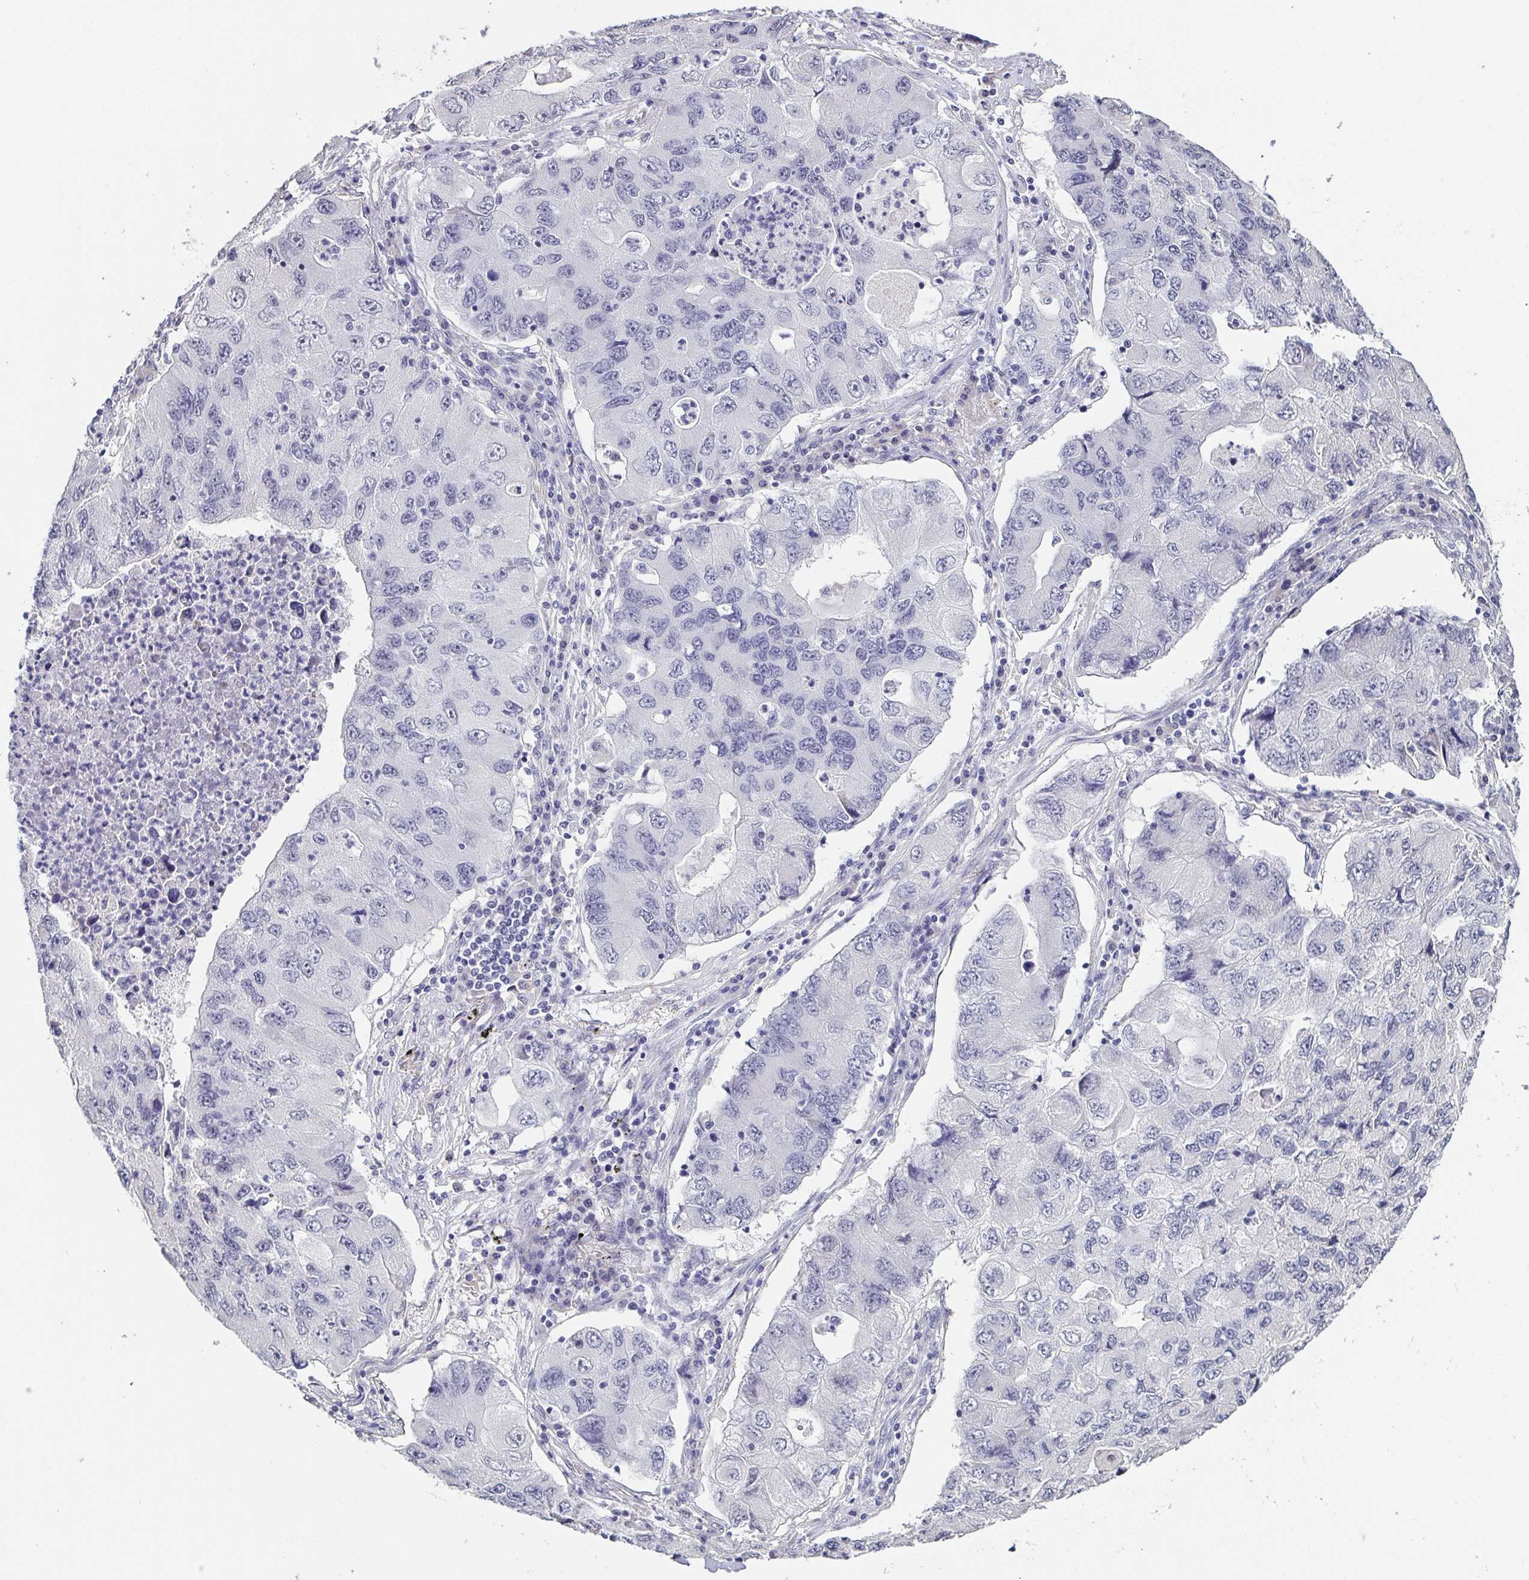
{"staining": {"intensity": "negative", "quantity": "none", "location": "none"}, "tissue": "lung cancer", "cell_type": "Tumor cells", "image_type": "cancer", "snomed": [{"axis": "morphology", "description": "Adenocarcinoma, NOS"}, {"axis": "morphology", "description": "Adenocarcinoma, metastatic, NOS"}, {"axis": "topography", "description": "Lymph node"}, {"axis": "topography", "description": "Lung"}], "caption": "DAB (3,3'-diaminobenzidine) immunohistochemical staining of human lung cancer (adenocarcinoma) reveals no significant positivity in tumor cells. (DAB immunohistochemistry with hematoxylin counter stain).", "gene": "NEFH", "patient": {"sex": "female", "age": 54}}